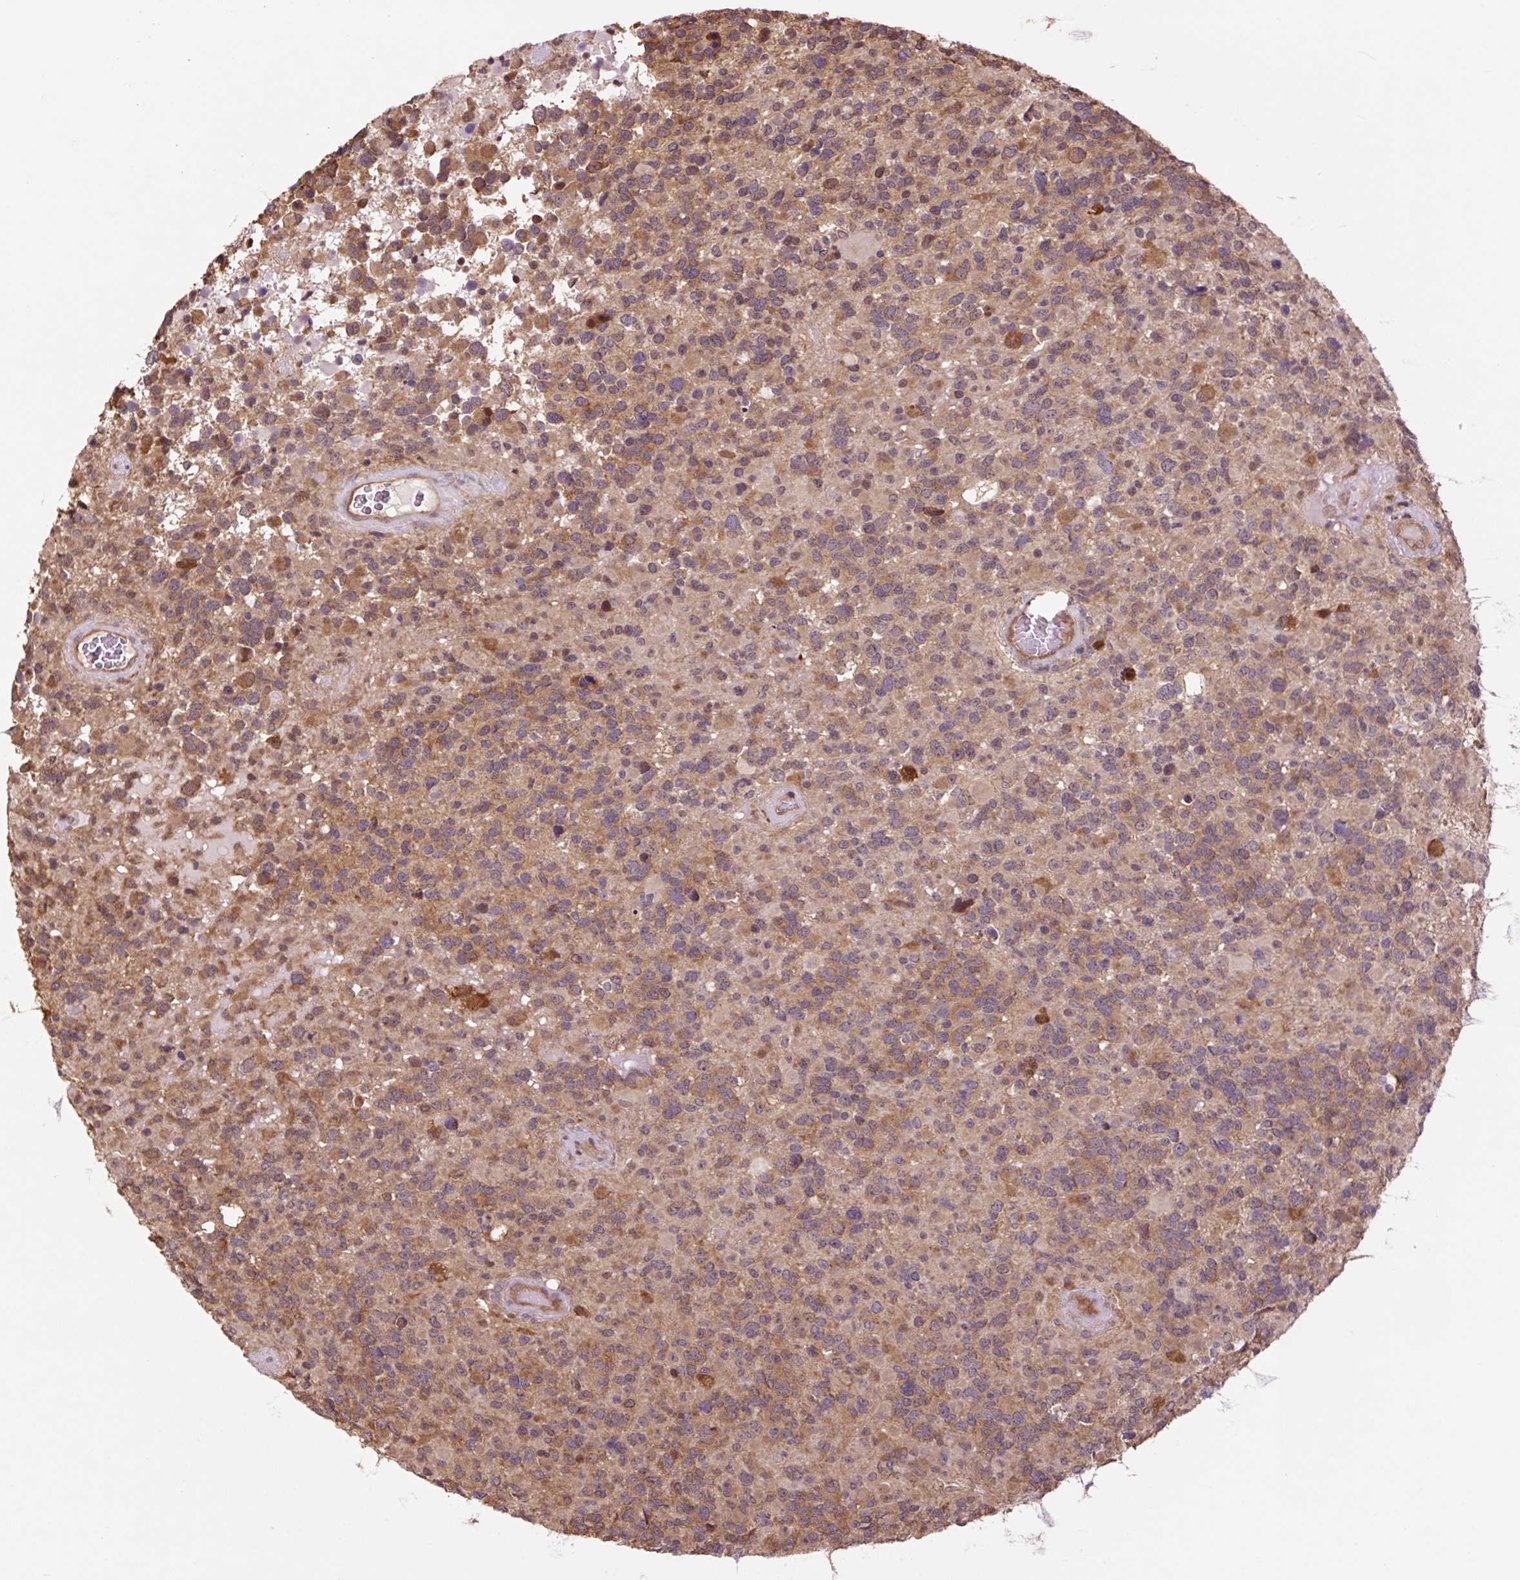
{"staining": {"intensity": "moderate", "quantity": ">75%", "location": "cytoplasmic/membranous"}, "tissue": "glioma", "cell_type": "Tumor cells", "image_type": "cancer", "snomed": [{"axis": "morphology", "description": "Glioma, malignant, High grade"}, {"axis": "topography", "description": "Brain"}], "caption": "DAB (3,3'-diaminobenzidine) immunohistochemical staining of human glioma displays moderate cytoplasmic/membranous protein positivity in about >75% of tumor cells. (DAB (3,3'-diaminobenzidine) IHC with brightfield microscopy, high magnification).", "gene": "TPT1", "patient": {"sex": "female", "age": 40}}